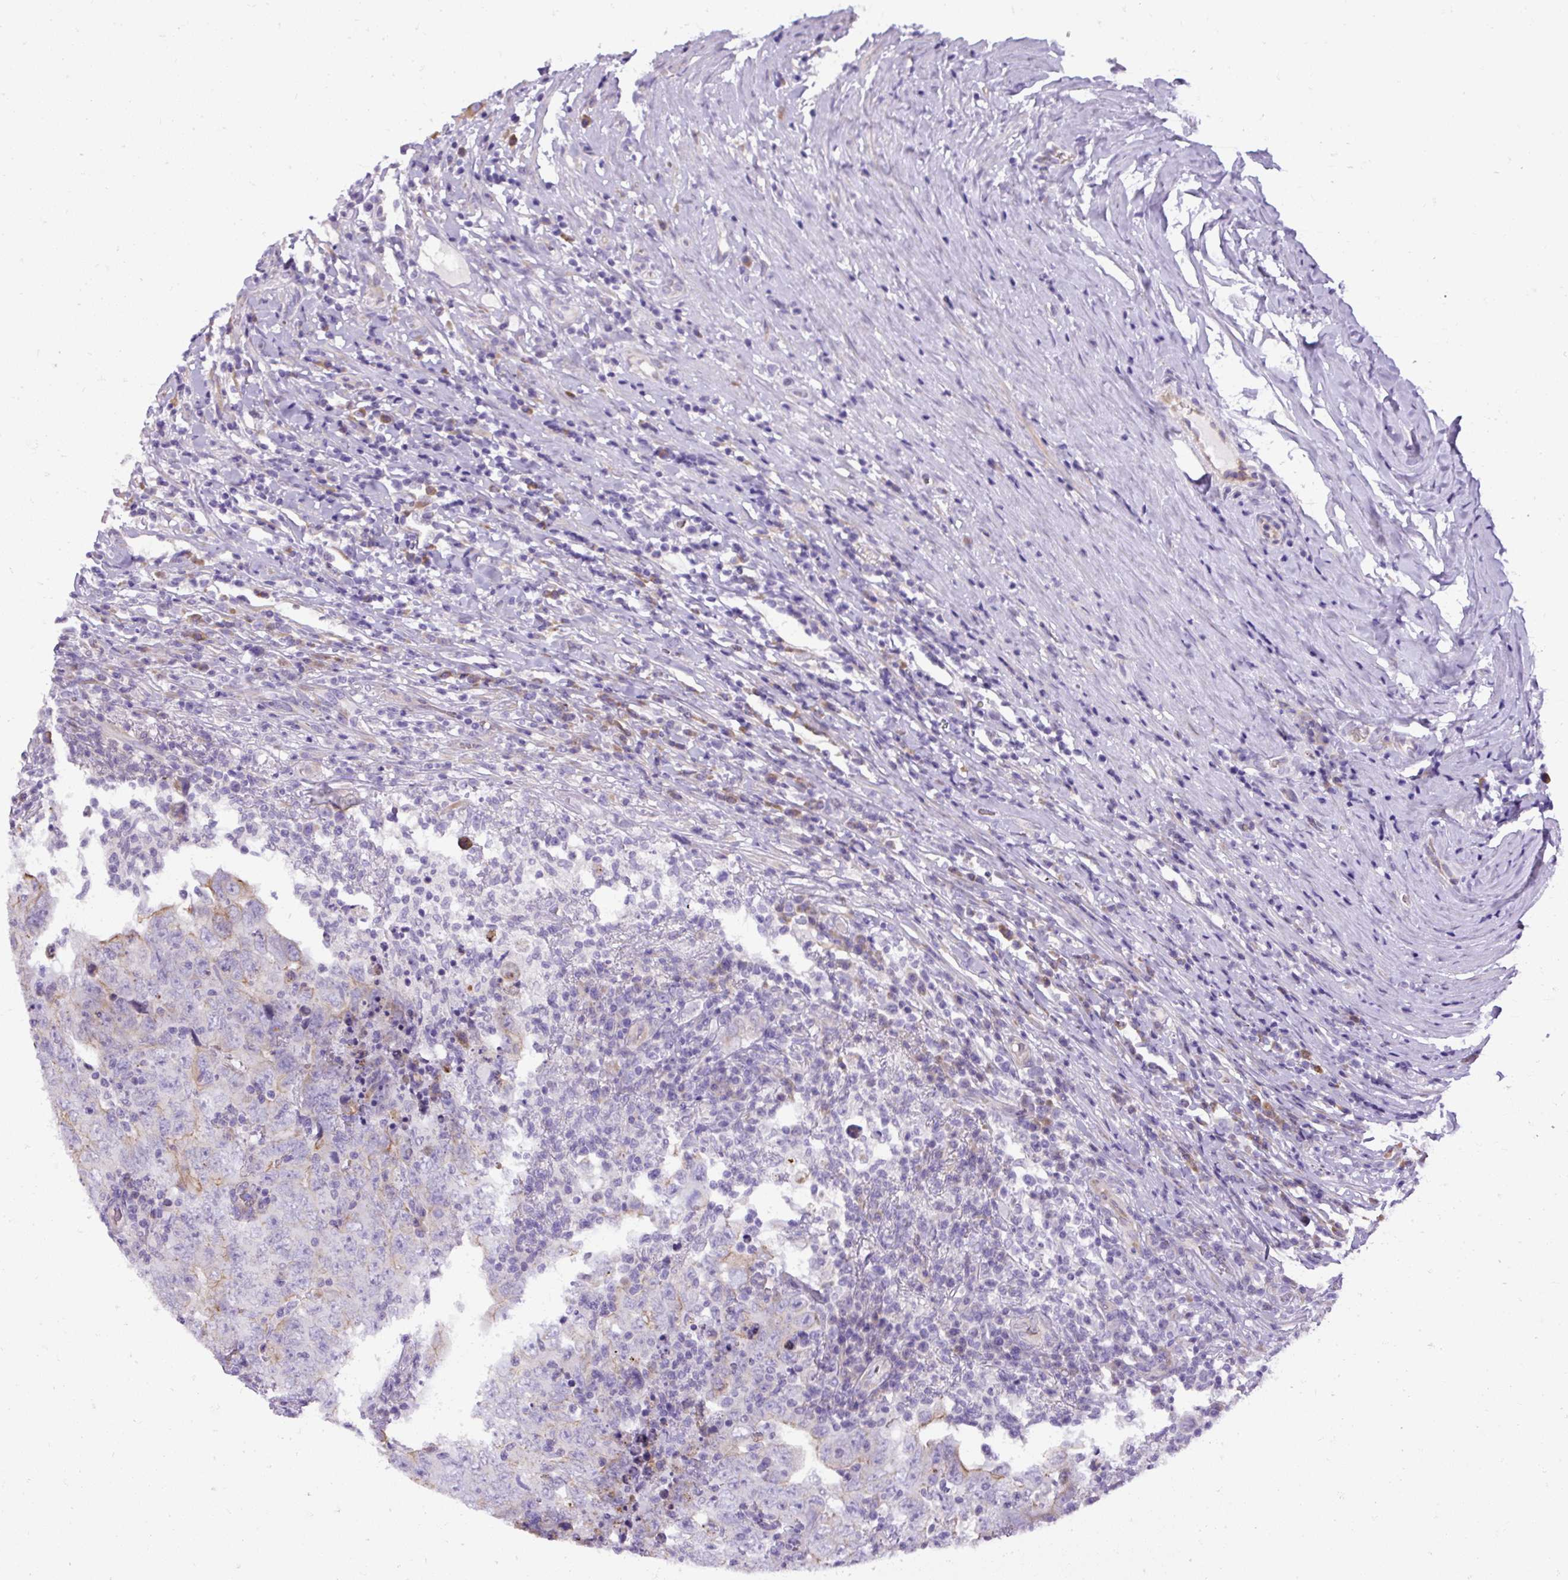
{"staining": {"intensity": "negative", "quantity": "none", "location": "none"}, "tissue": "testis cancer", "cell_type": "Tumor cells", "image_type": "cancer", "snomed": [{"axis": "morphology", "description": "Carcinoma, Embryonal, NOS"}, {"axis": "topography", "description": "Testis"}], "caption": "IHC of human testis cancer (embryonal carcinoma) displays no staining in tumor cells.", "gene": "FAM149A", "patient": {"sex": "male", "age": 26}}